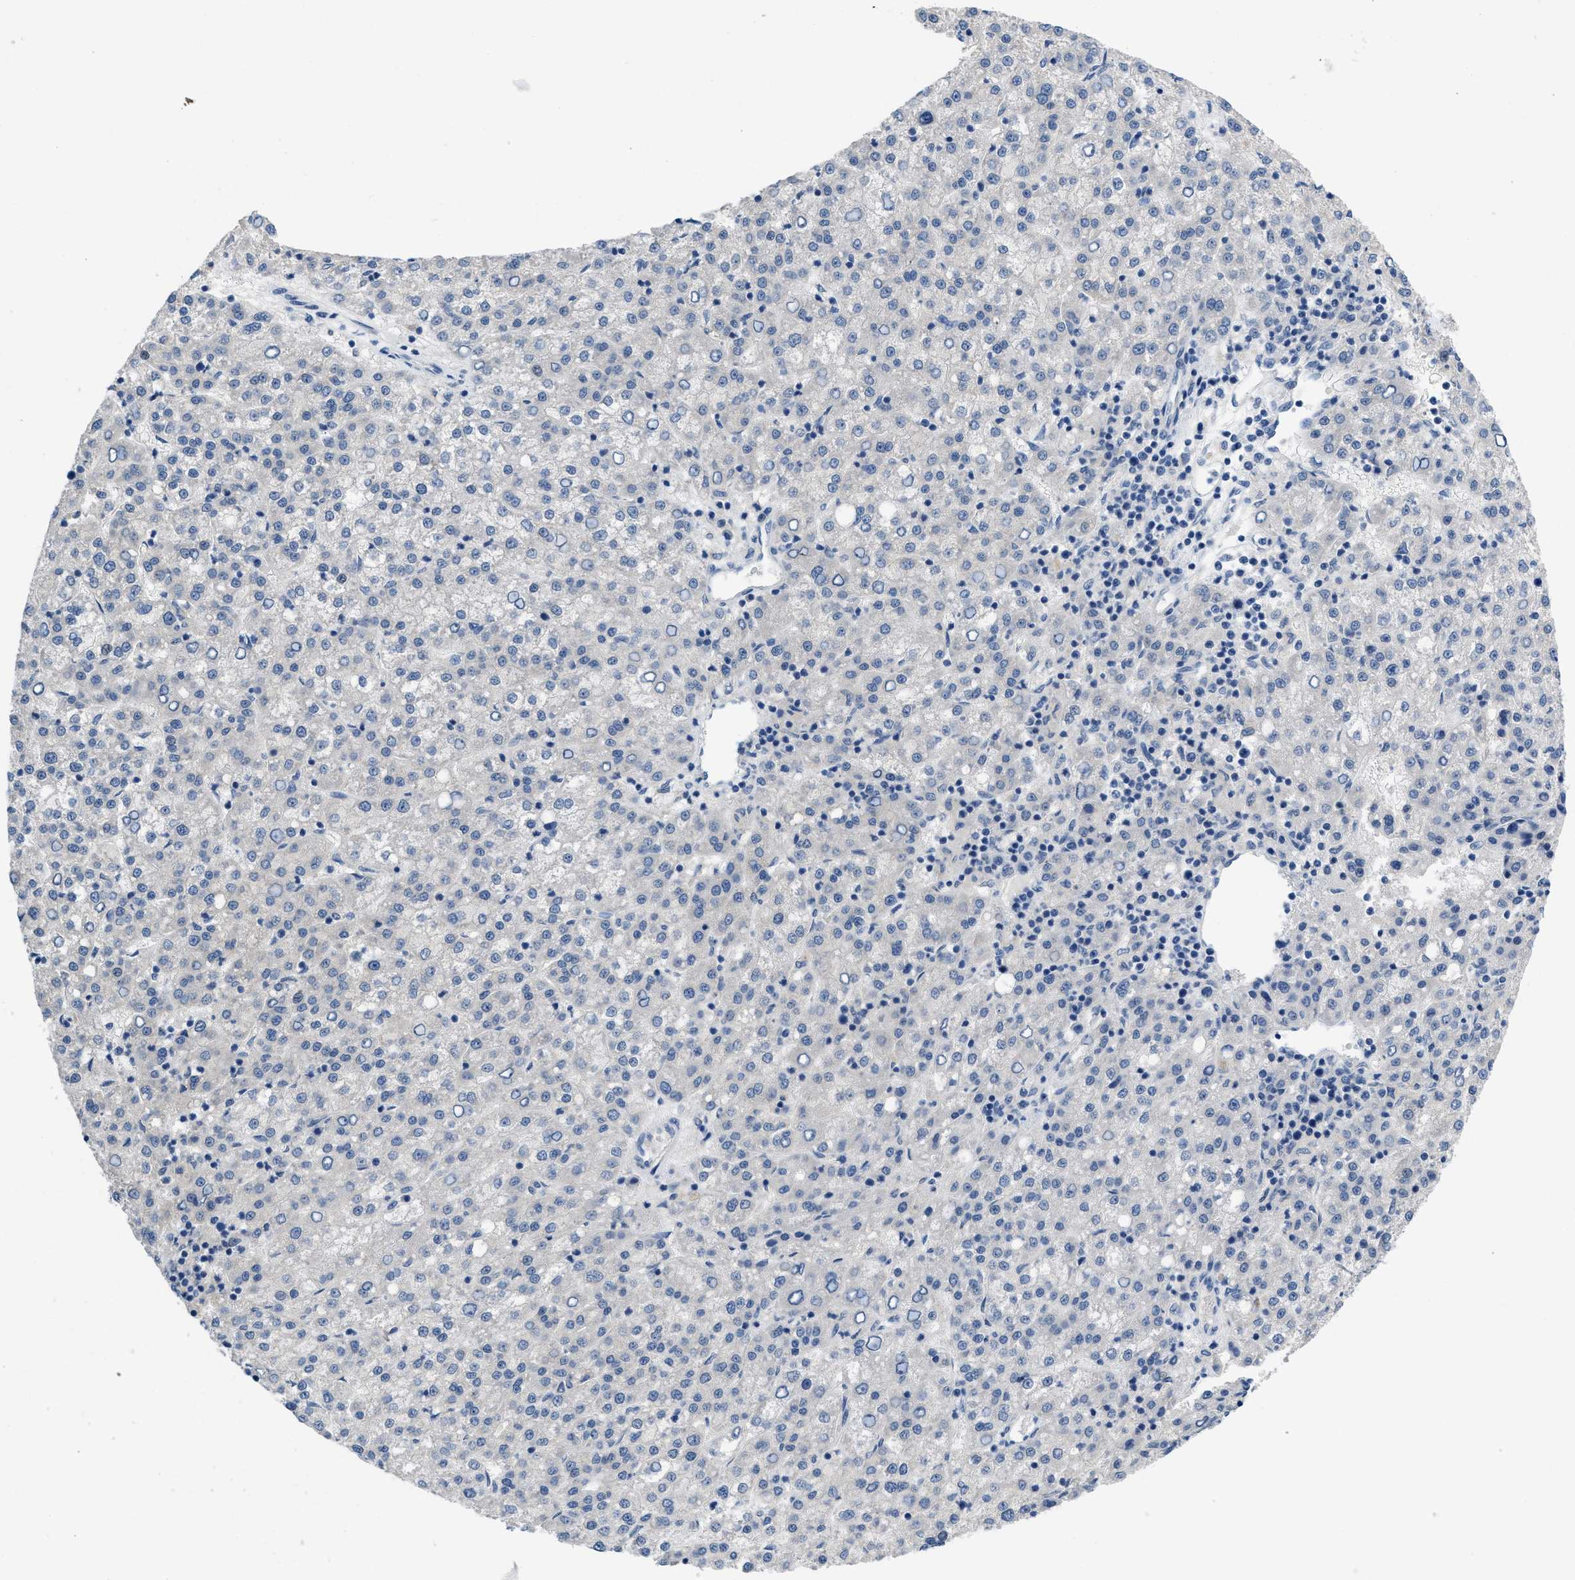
{"staining": {"intensity": "negative", "quantity": "none", "location": "none"}, "tissue": "liver cancer", "cell_type": "Tumor cells", "image_type": "cancer", "snomed": [{"axis": "morphology", "description": "Carcinoma, Hepatocellular, NOS"}, {"axis": "topography", "description": "Liver"}], "caption": "The IHC micrograph has no significant expression in tumor cells of hepatocellular carcinoma (liver) tissue. (DAB (3,3'-diaminobenzidine) IHC with hematoxylin counter stain).", "gene": "PYY", "patient": {"sex": "female", "age": 58}}